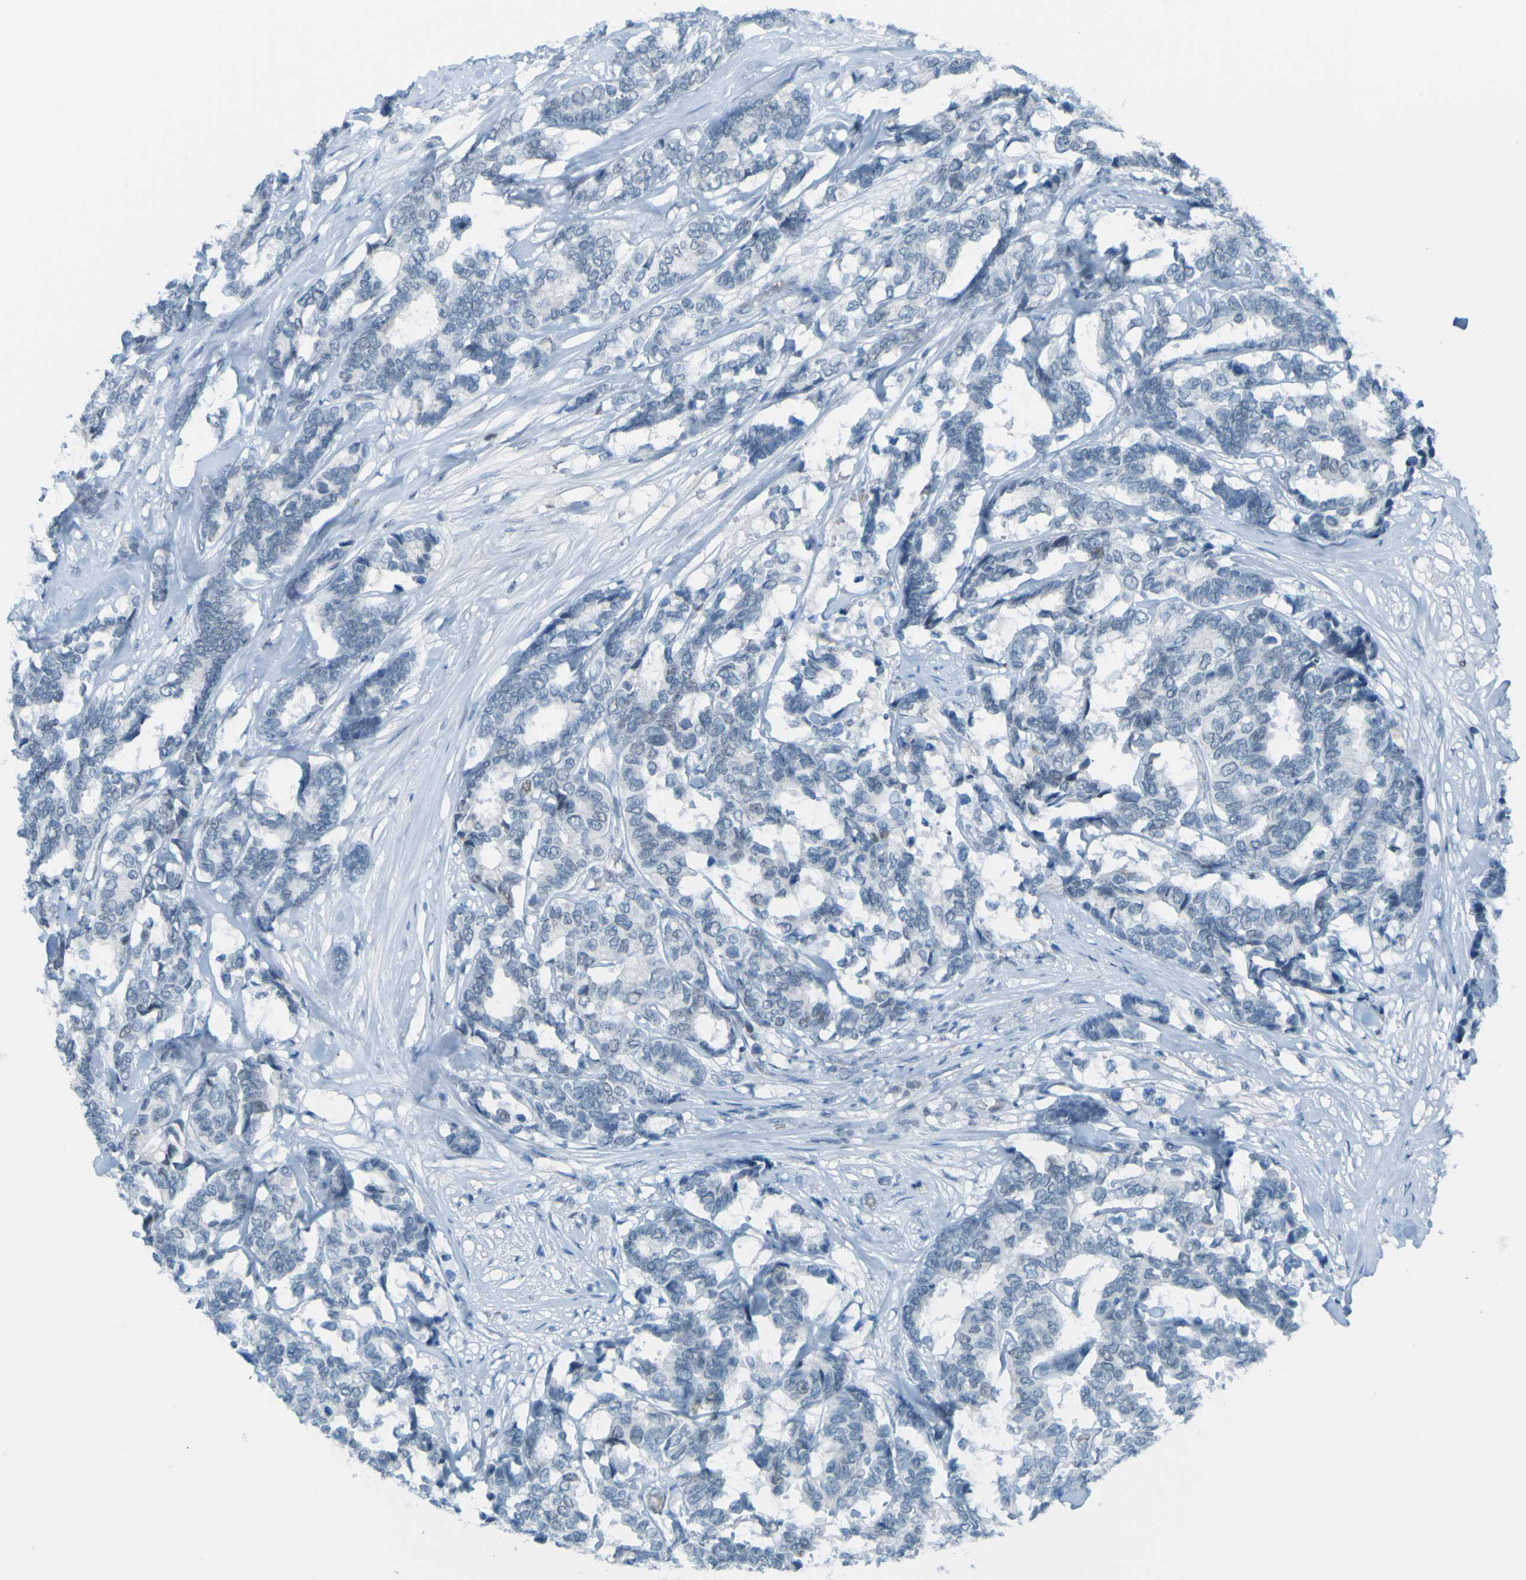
{"staining": {"intensity": "negative", "quantity": "none", "location": "none"}, "tissue": "breast cancer", "cell_type": "Tumor cells", "image_type": "cancer", "snomed": [{"axis": "morphology", "description": "Duct carcinoma"}, {"axis": "topography", "description": "Breast"}], "caption": "IHC photomicrograph of invasive ductal carcinoma (breast) stained for a protein (brown), which exhibits no expression in tumor cells. Nuclei are stained in blue.", "gene": "USP36", "patient": {"sex": "female", "age": 87}}